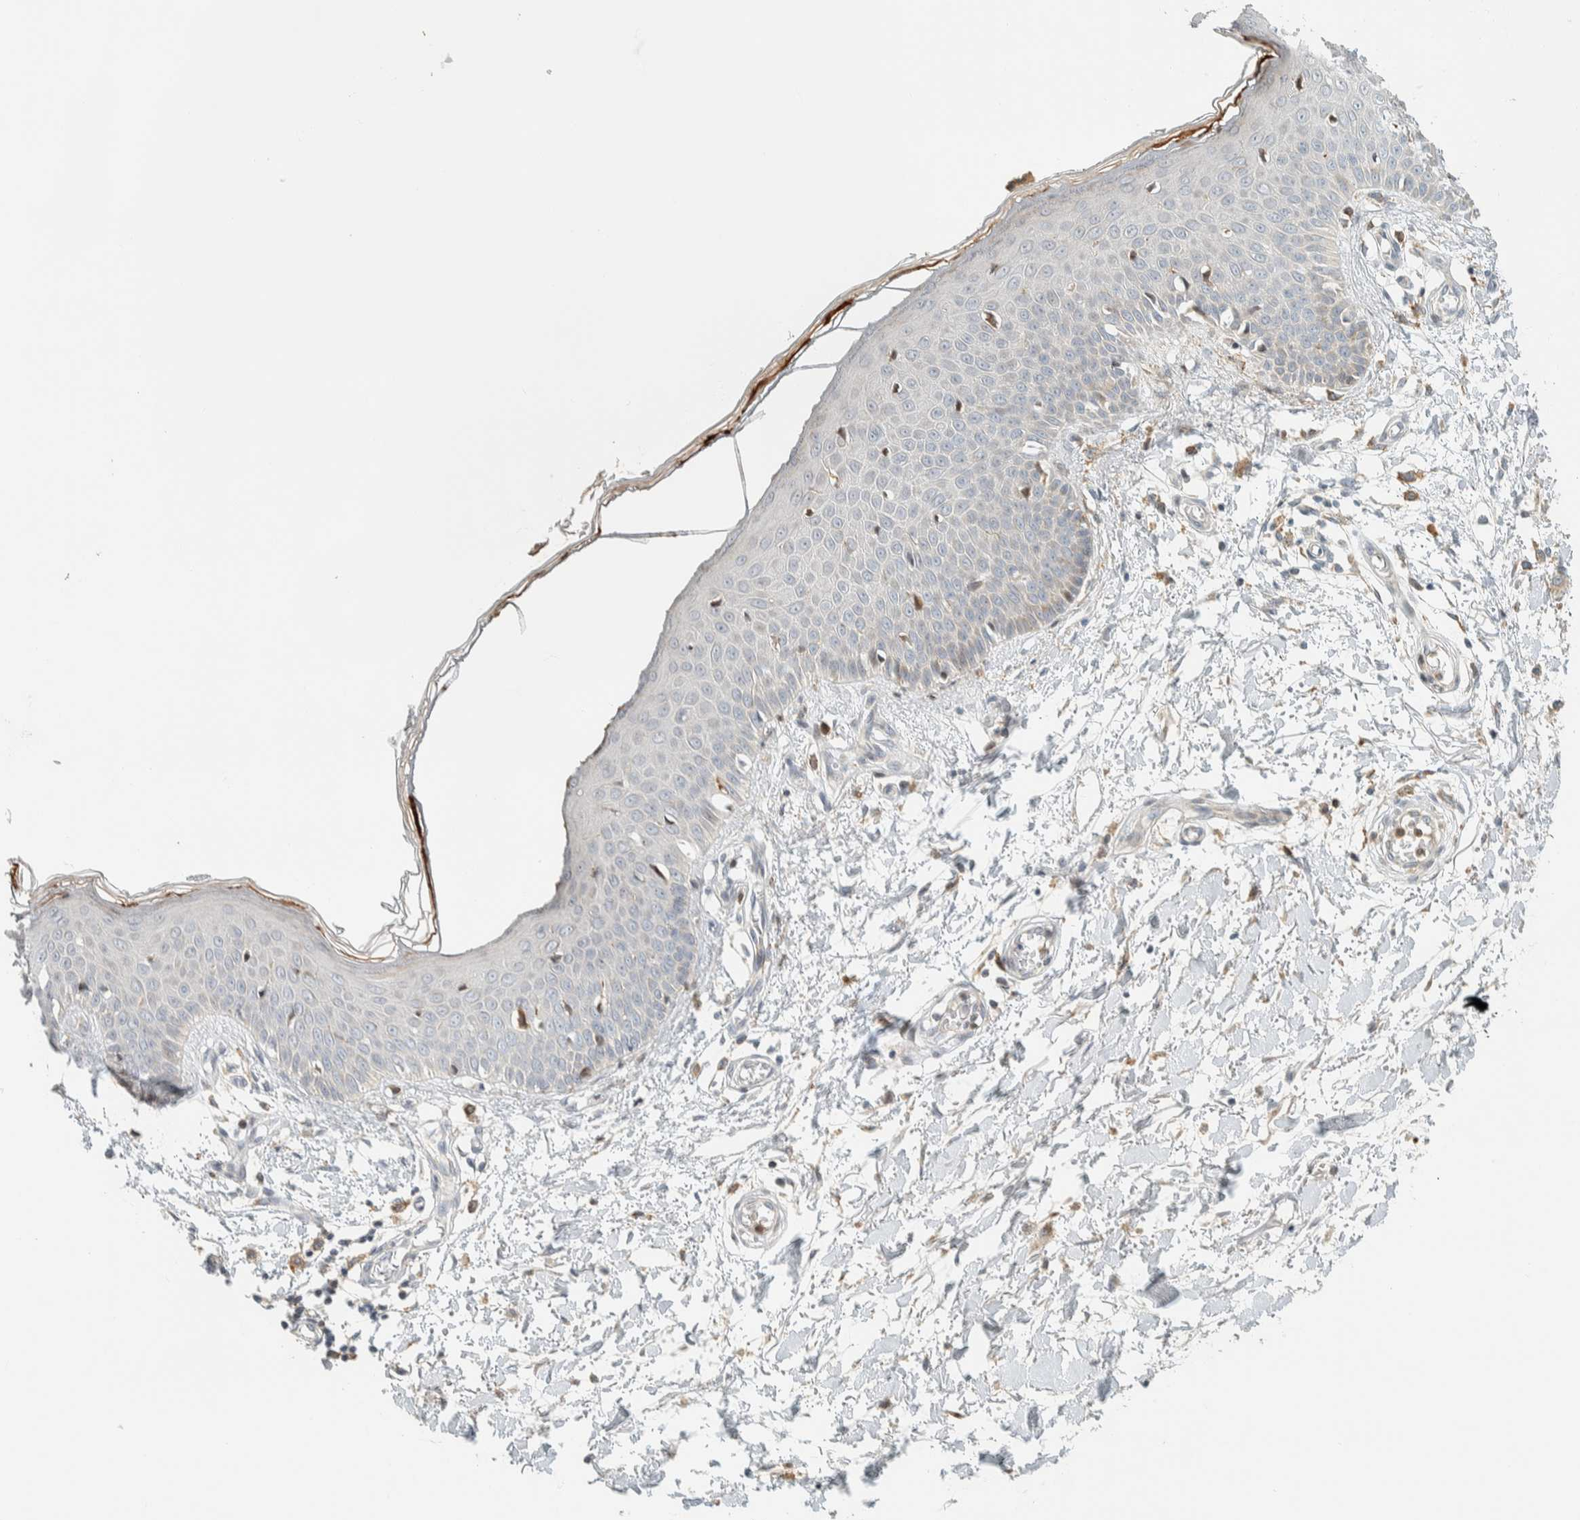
{"staining": {"intensity": "moderate", "quantity": ">75%", "location": "cytoplasmic/membranous"}, "tissue": "skin", "cell_type": "Fibroblasts", "image_type": "normal", "snomed": [{"axis": "morphology", "description": "Normal tissue, NOS"}, {"axis": "morphology", "description": "Inflammation, NOS"}, {"axis": "topography", "description": "Skin"}], "caption": "High-power microscopy captured an immunohistochemistry (IHC) image of unremarkable skin, revealing moderate cytoplasmic/membranous expression in about >75% of fibroblasts.", "gene": "CCDC171", "patient": {"sex": "female", "age": 44}}